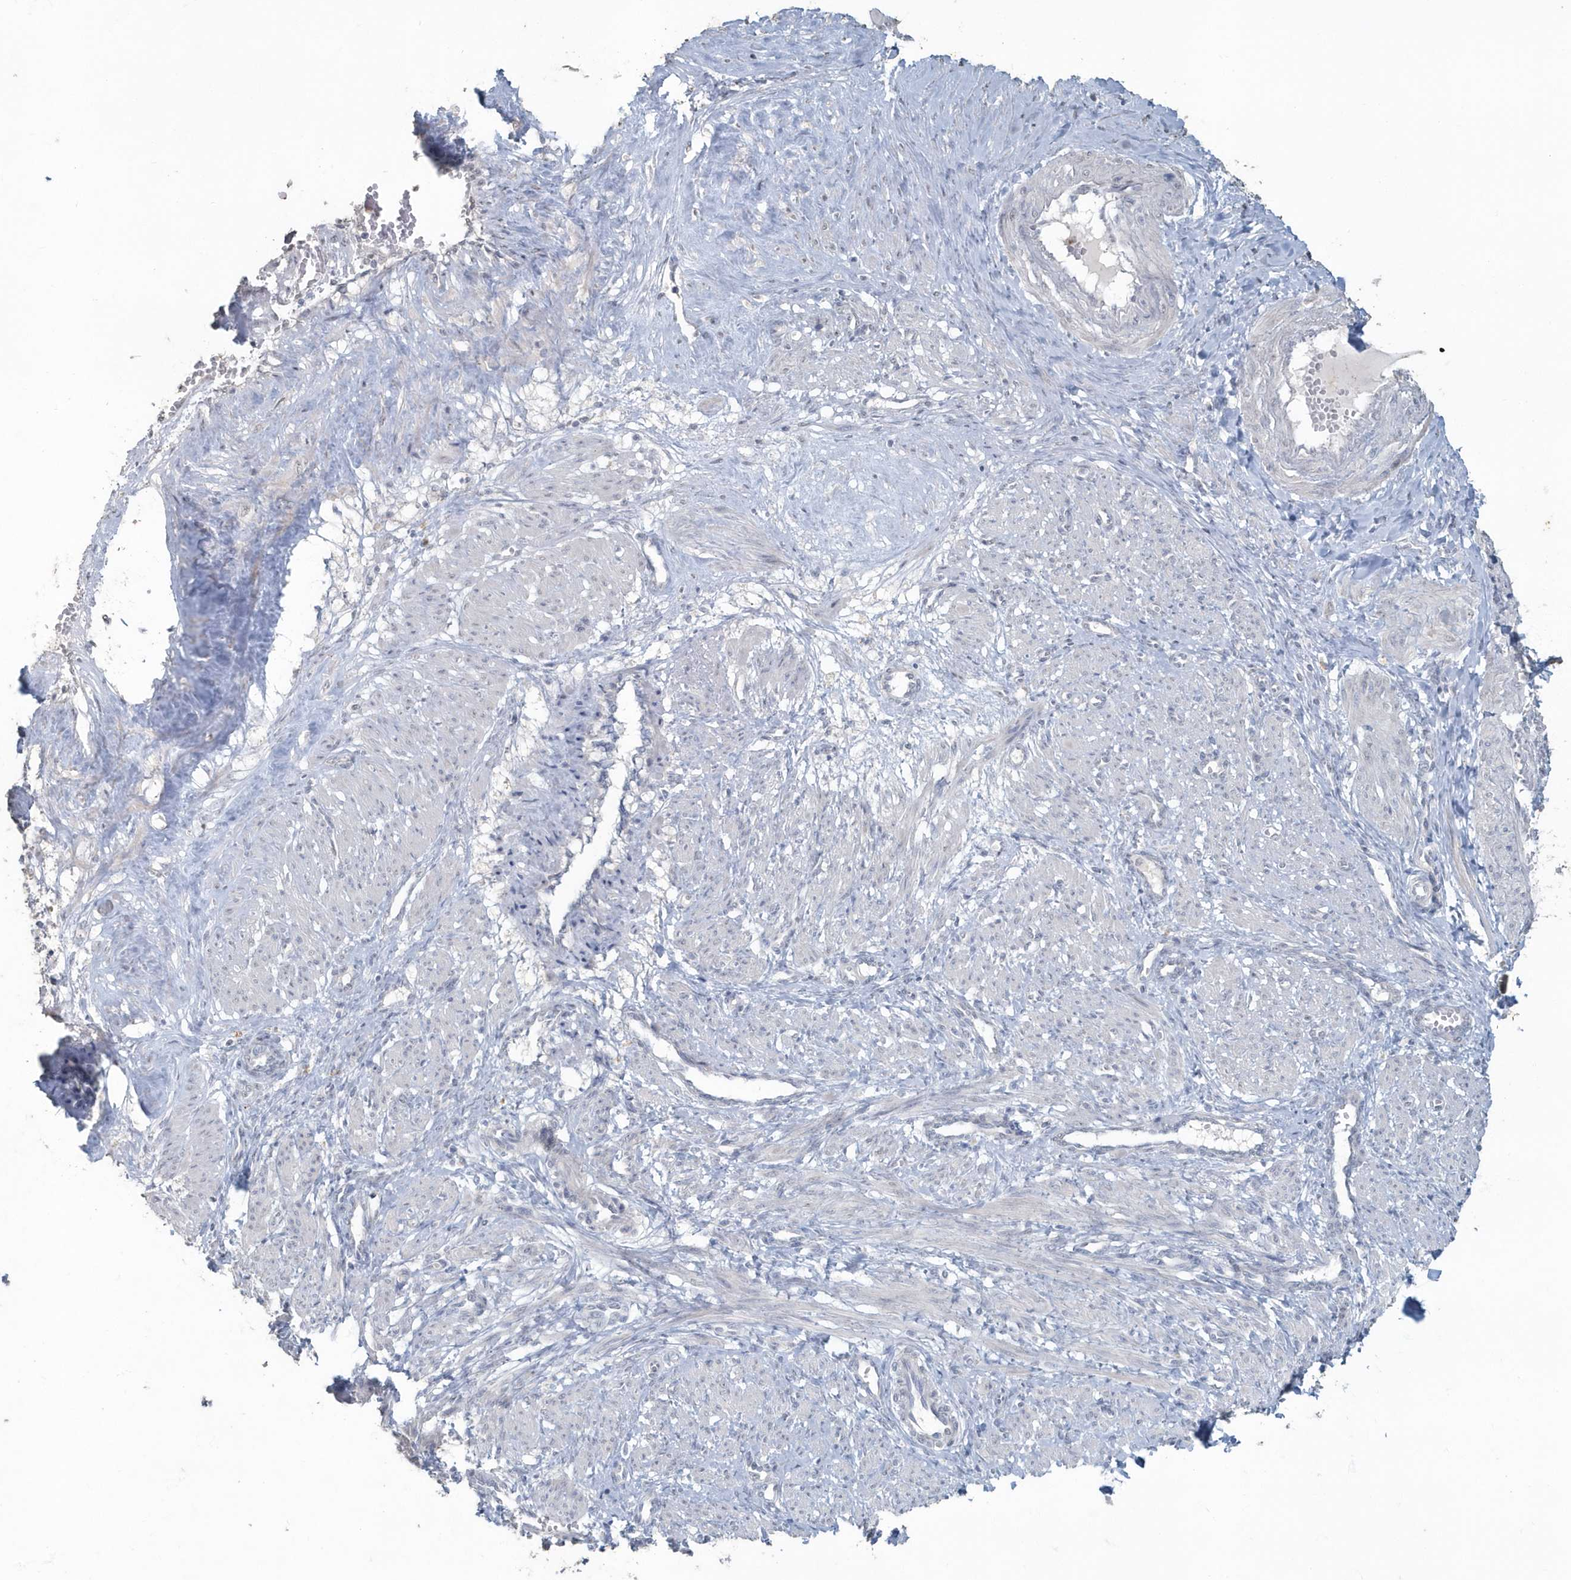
{"staining": {"intensity": "weak", "quantity": "<25%", "location": "cytoplasmic/membranous"}, "tissue": "smooth muscle", "cell_type": "Smooth muscle cells", "image_type": "normal", "snomed": [{"axis": "morphology", "description": "Normal tissue, NOS"}, {"axis": "topography", "description": "Endometrium"}], "caption": "Protein analysis of benign smooth muscle shows no significant positivity in smooth muscle cells.", "gene": "MYOT", "patient": {"sex": "female", "age": 33}}